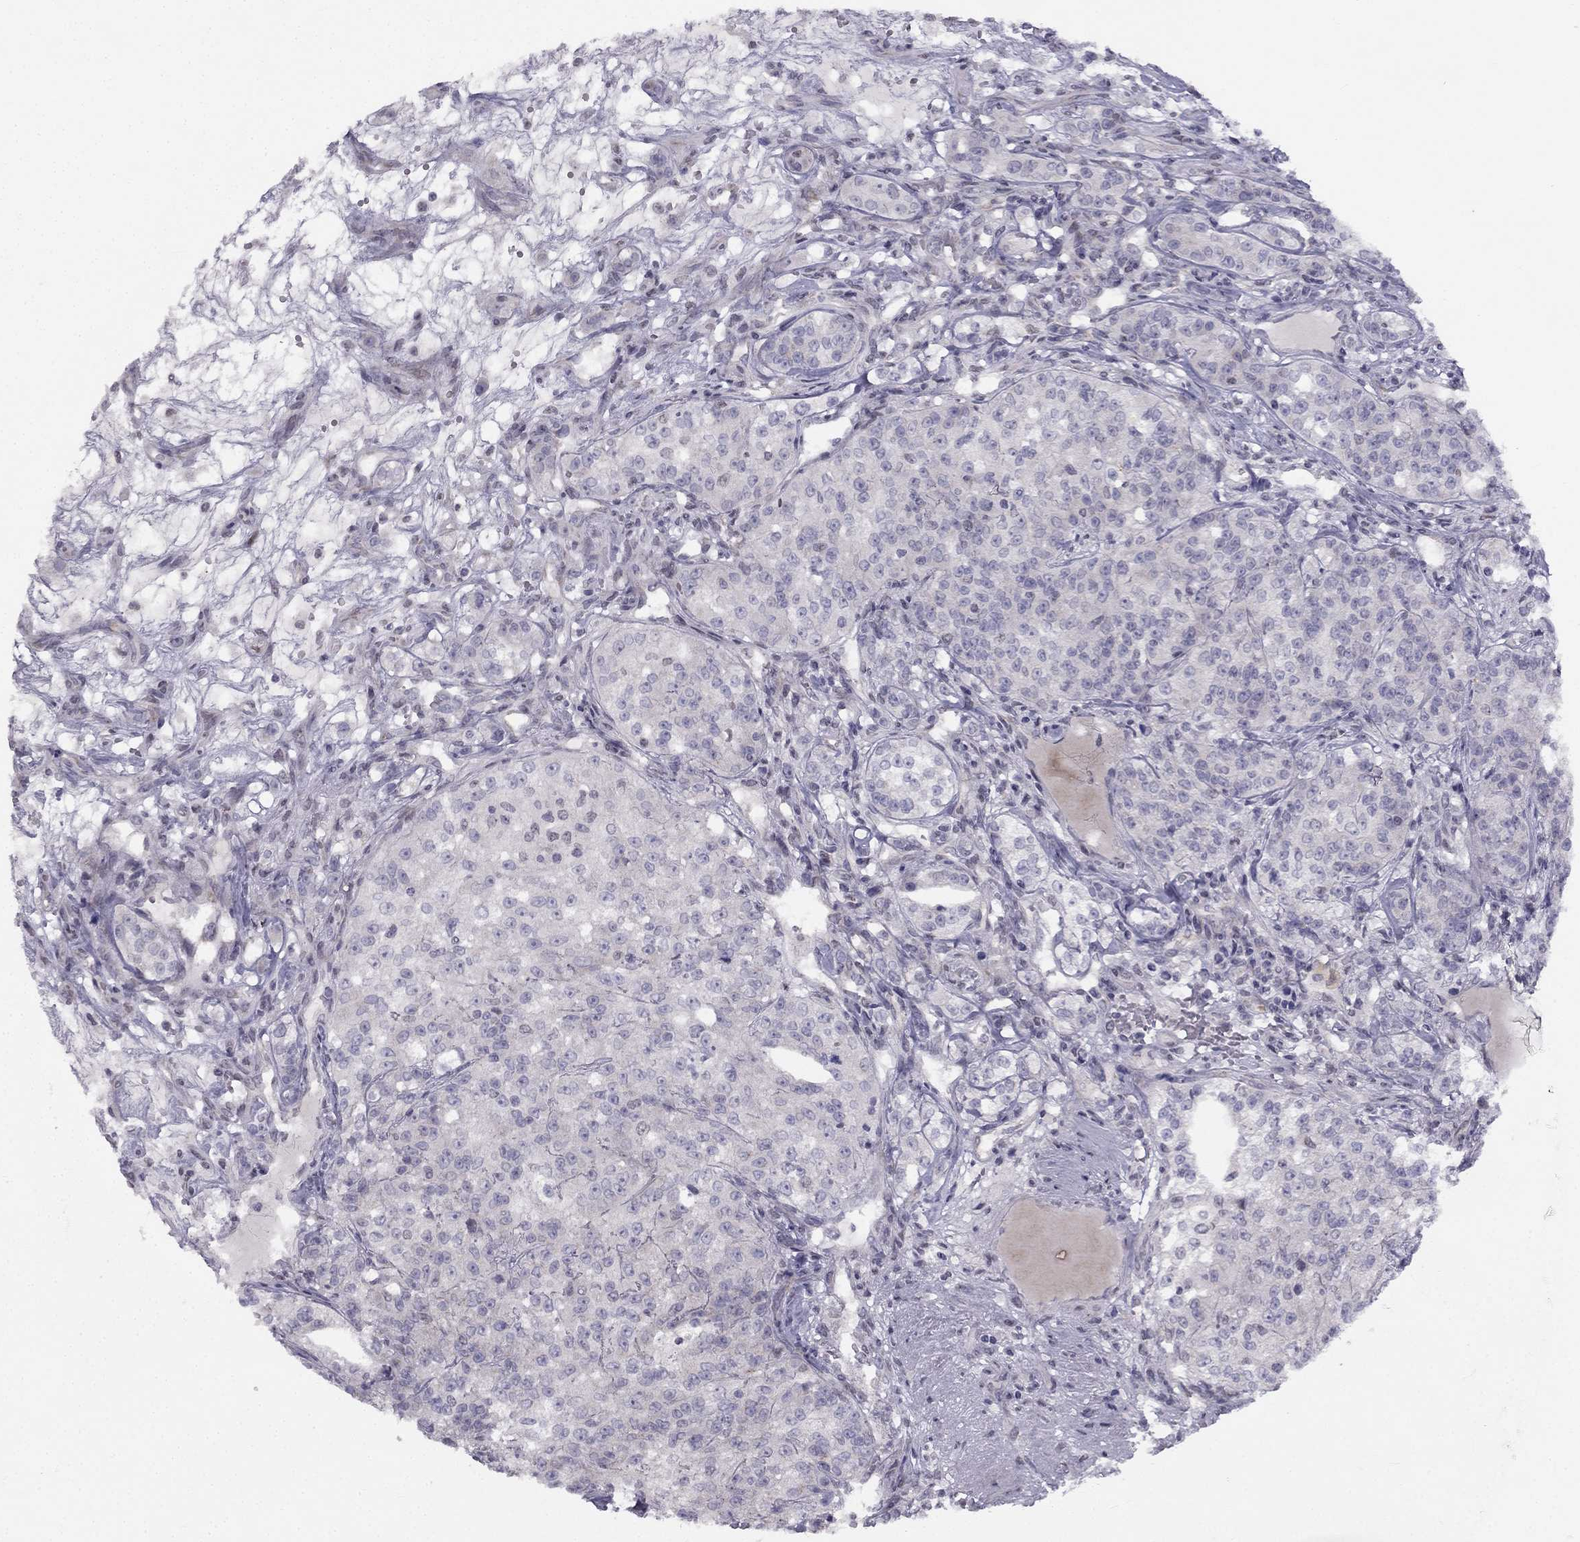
{"staining": {"intensity": "negative", "quantity": "none", "location": "none"}, "tissue": "renal cancer", "cell_type": "Tumor cells", "image_type": "cancer", "snomed": [{"axis": "morphology", "description": "Adenocarcinoma, NOS"}, {"axis": "topography", "description": "Kidney"}], "caption": "An IHC histopathology image of renal adenocarcinoma is shown. There is no staining in tumor cells of renal adenocarcinoma. (IHC, brightfield microscopy, high magnification).", "gene": "TRPS1", "patient": {"sex": "female", "age": 63}}